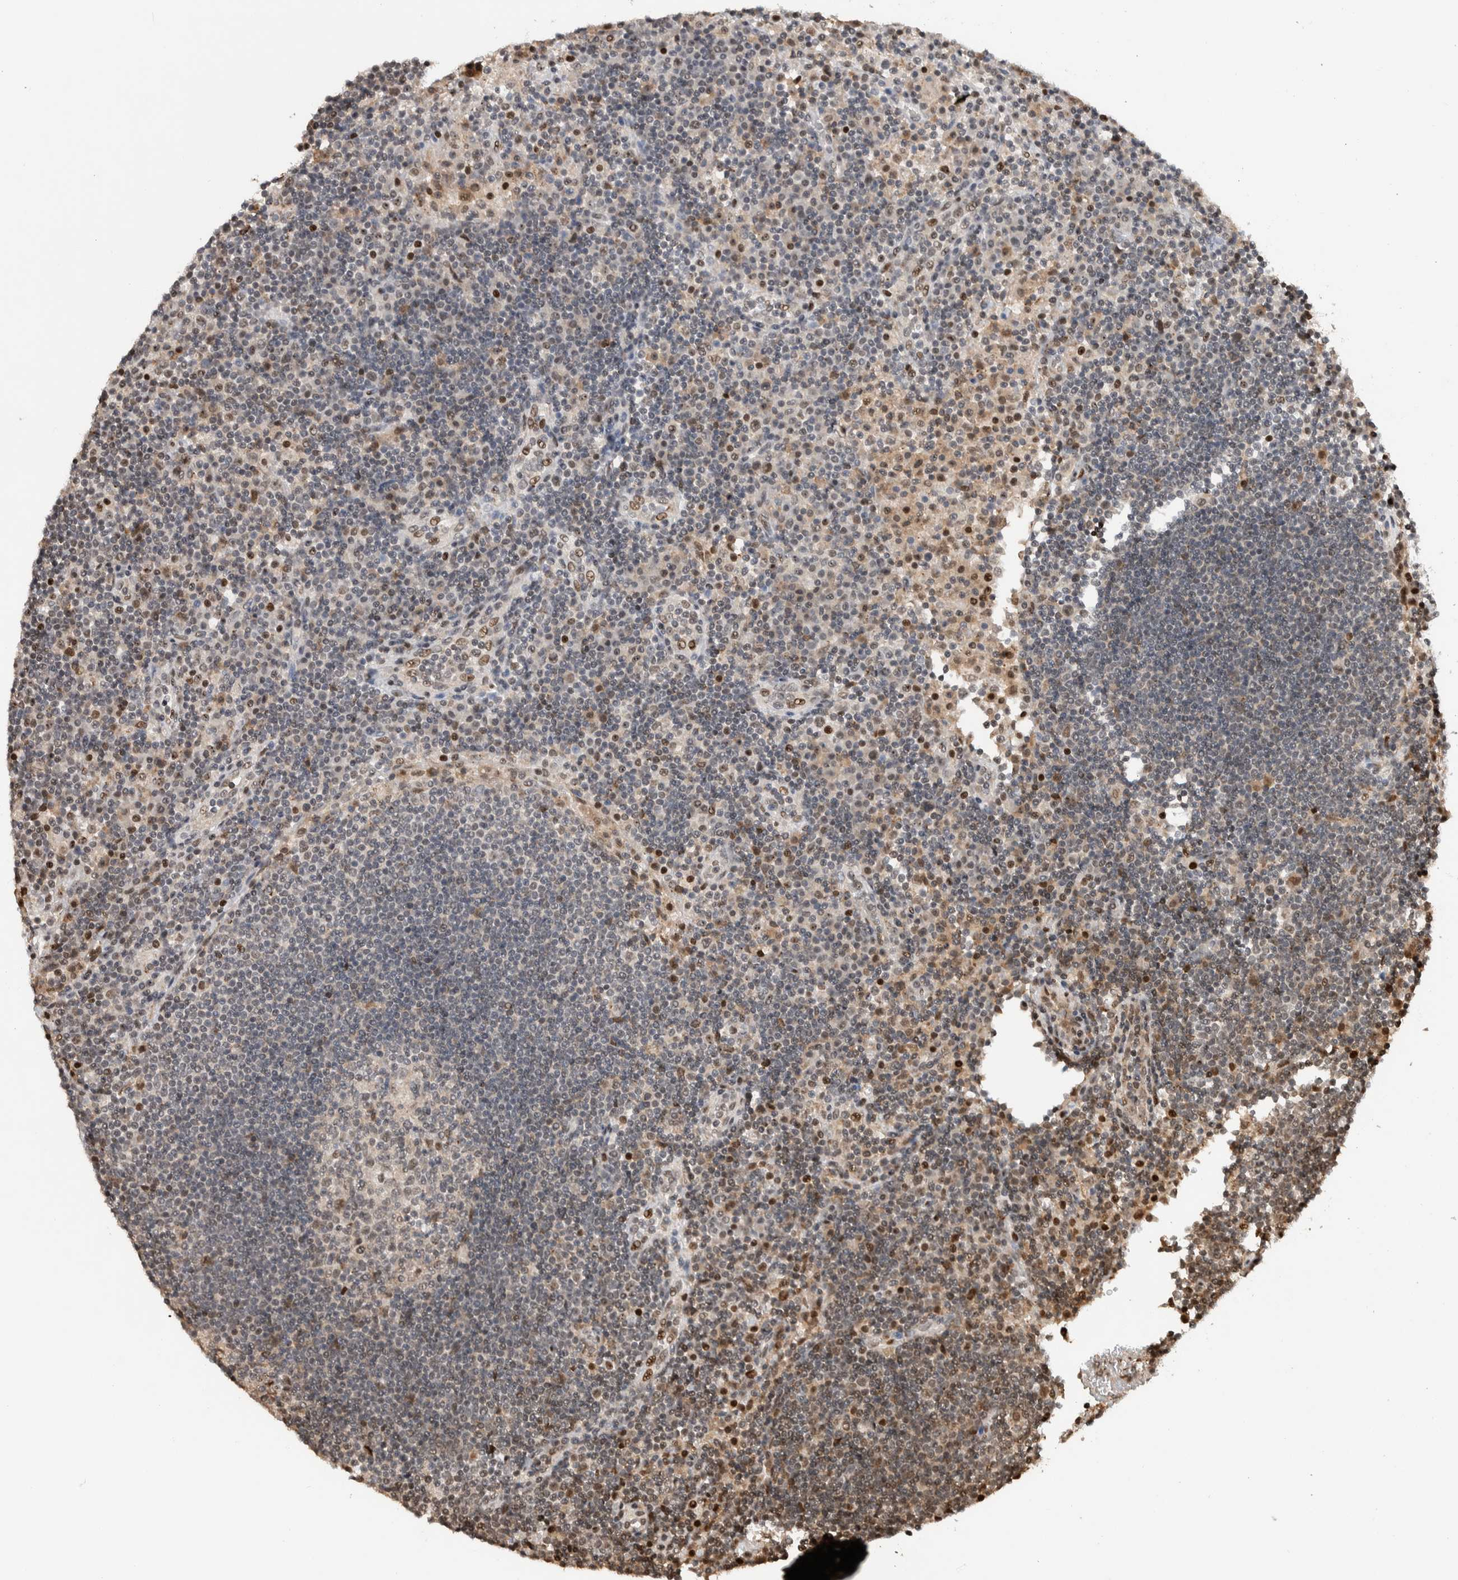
{"staining": {"intensity": "weak", "quantity": "<25%", "location": "nuclear"}, "tissue": "lymph node", "cell_type": "Germinal center cells", "image_type": "normal", "snomed": [{"axis": "morphology", "description": "Normal tissue, NOS"}, {"axis": "topography", "description": "Lymph node"}], "caption": "Germinal center cells show no significant protein expression in unremarkable lymph node.", "gene": "ZNF521", "patient": {"sex": "female", "age": 53}}